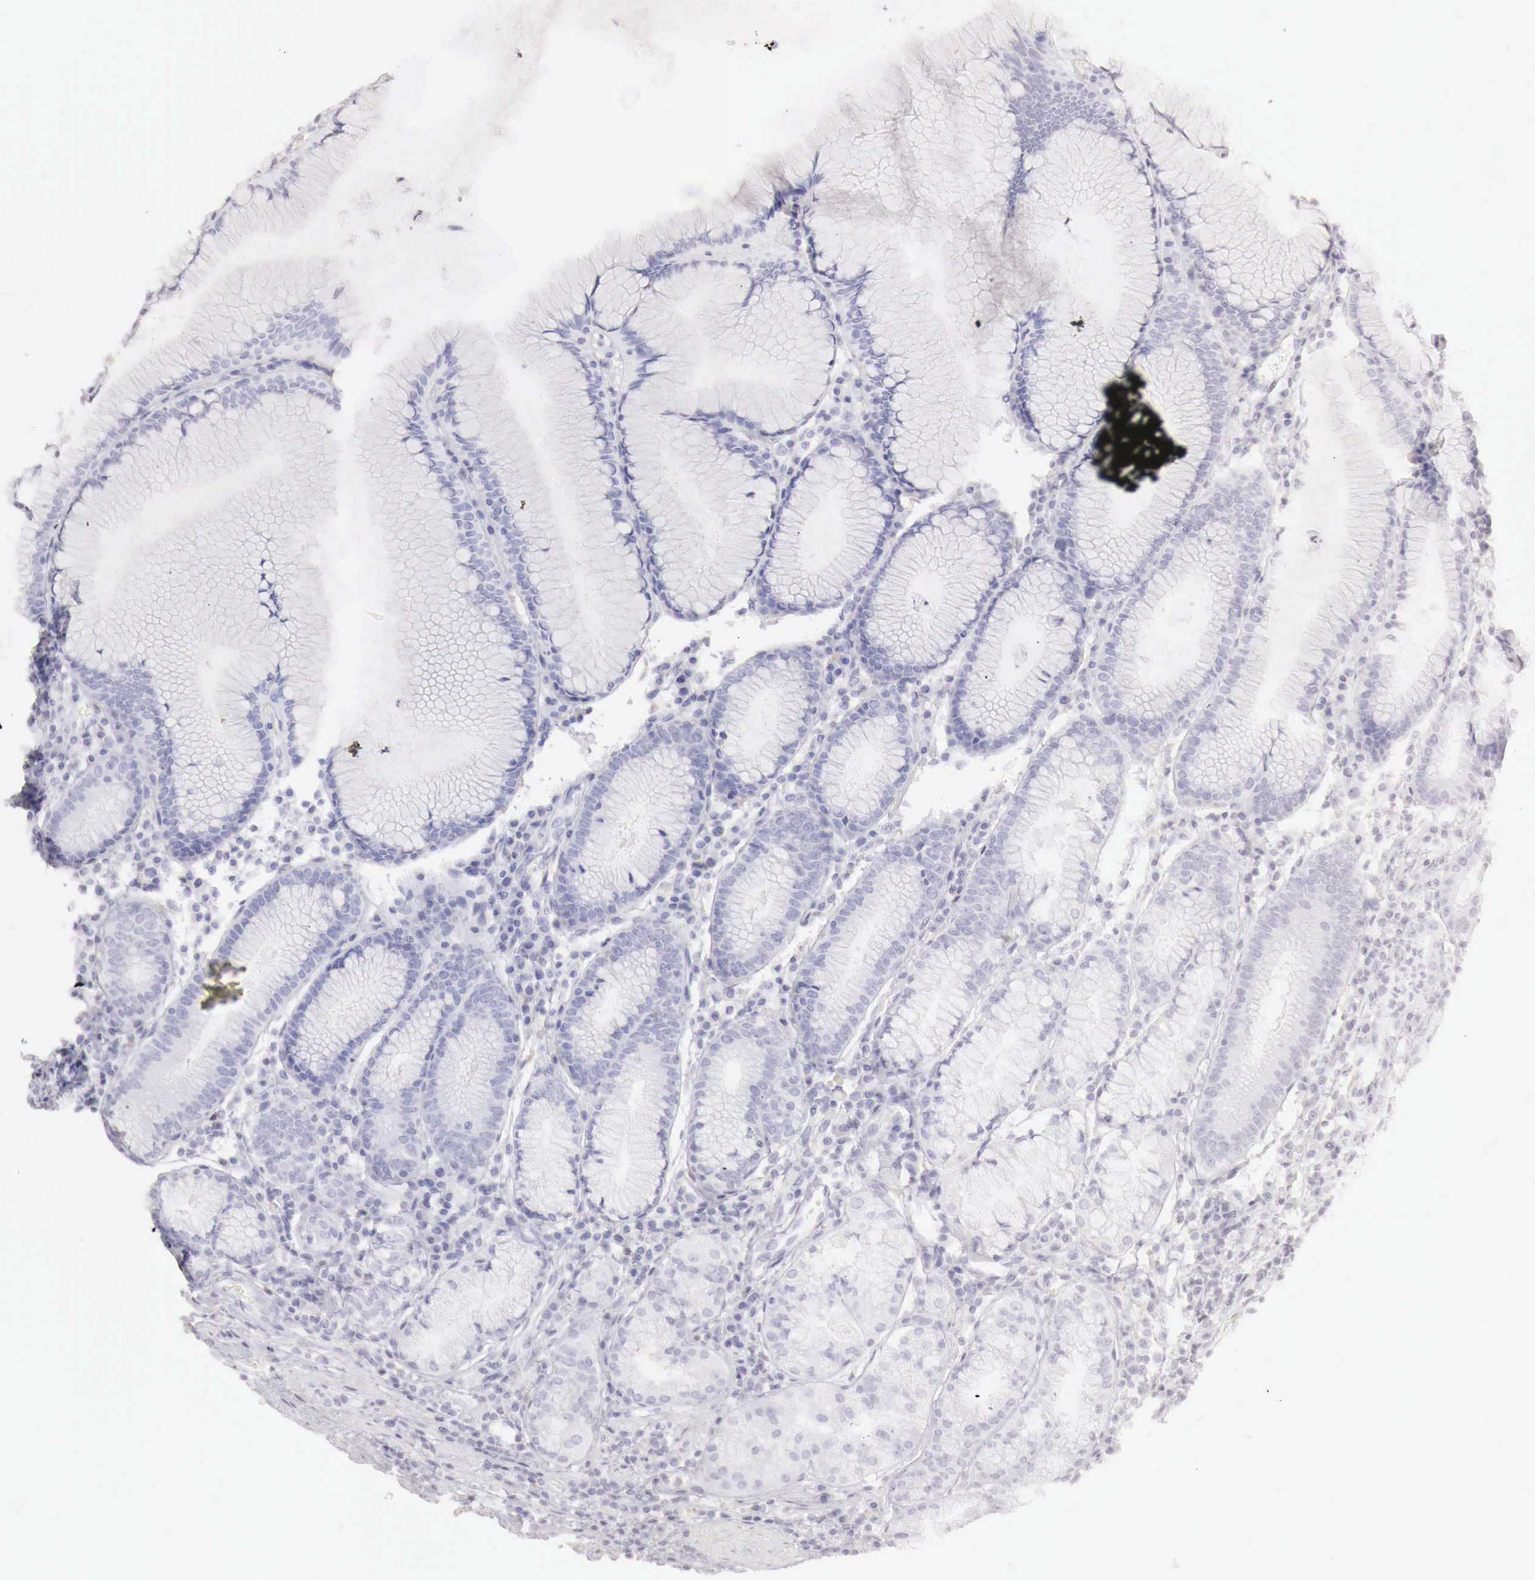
{"staining": {"intensity": "negative", "quantity": "none", "location": "none"}, "tissue": "stomach", "cell_type": "Glandular cells", "image_type": "normal", "snomed": [{"axis": "morphology", "description": "Normal tissue, NOS"}, {"axis": "topography", "description": "Stomach, lower"}], "caption": "Immunohistochemistry of benign human stomach exhibits no positivity in glandular cells. Brightfield microscopy of immunohistochemistry (IHC) stained with DAB (brown) and hematoxylin (blue), captured at high magnification.", "gene": "RENBP", "patient": {"sex": "female", "age": 43}}